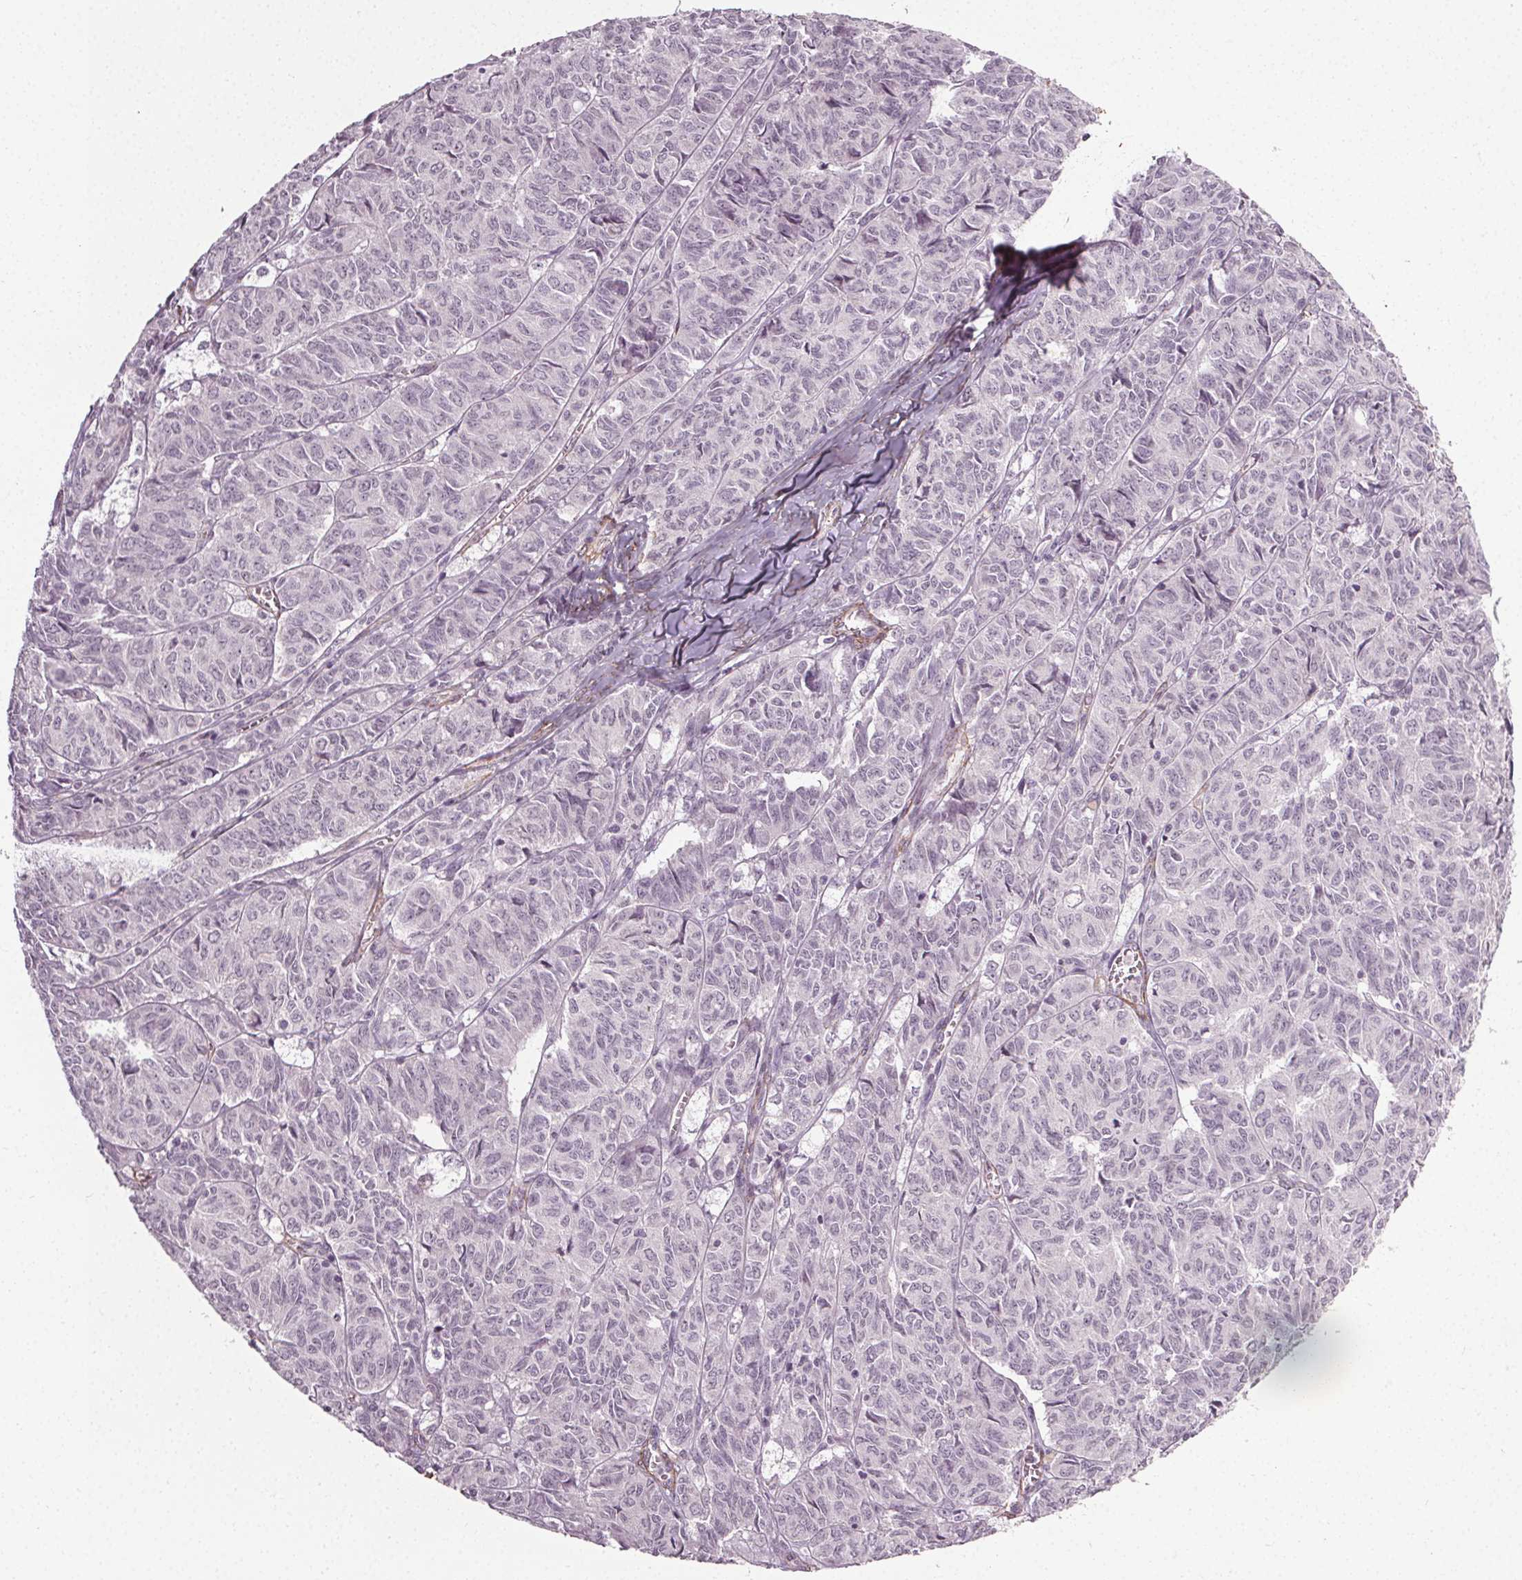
{"staining": {"intensity": "negative", "quantity": "none", "location": "none"}, "tissue": "ovarian cancer", "cell_type": "Tumor cells", "image_type": "cancer", "snomed": [{"axis": "morphology", "description": "Carcinoma, endometroid"}, {"axis": "topography", "description": "Ovary"}], "caption": "Endometroid carcinoma (ovarian) was stained to show a protein in brown. There is no significant staining in tumor cells. (IHC, brightfield microscopy, high magnification).", "gene": "PKP1", "patient": {"sex": "female", "age": 80}}